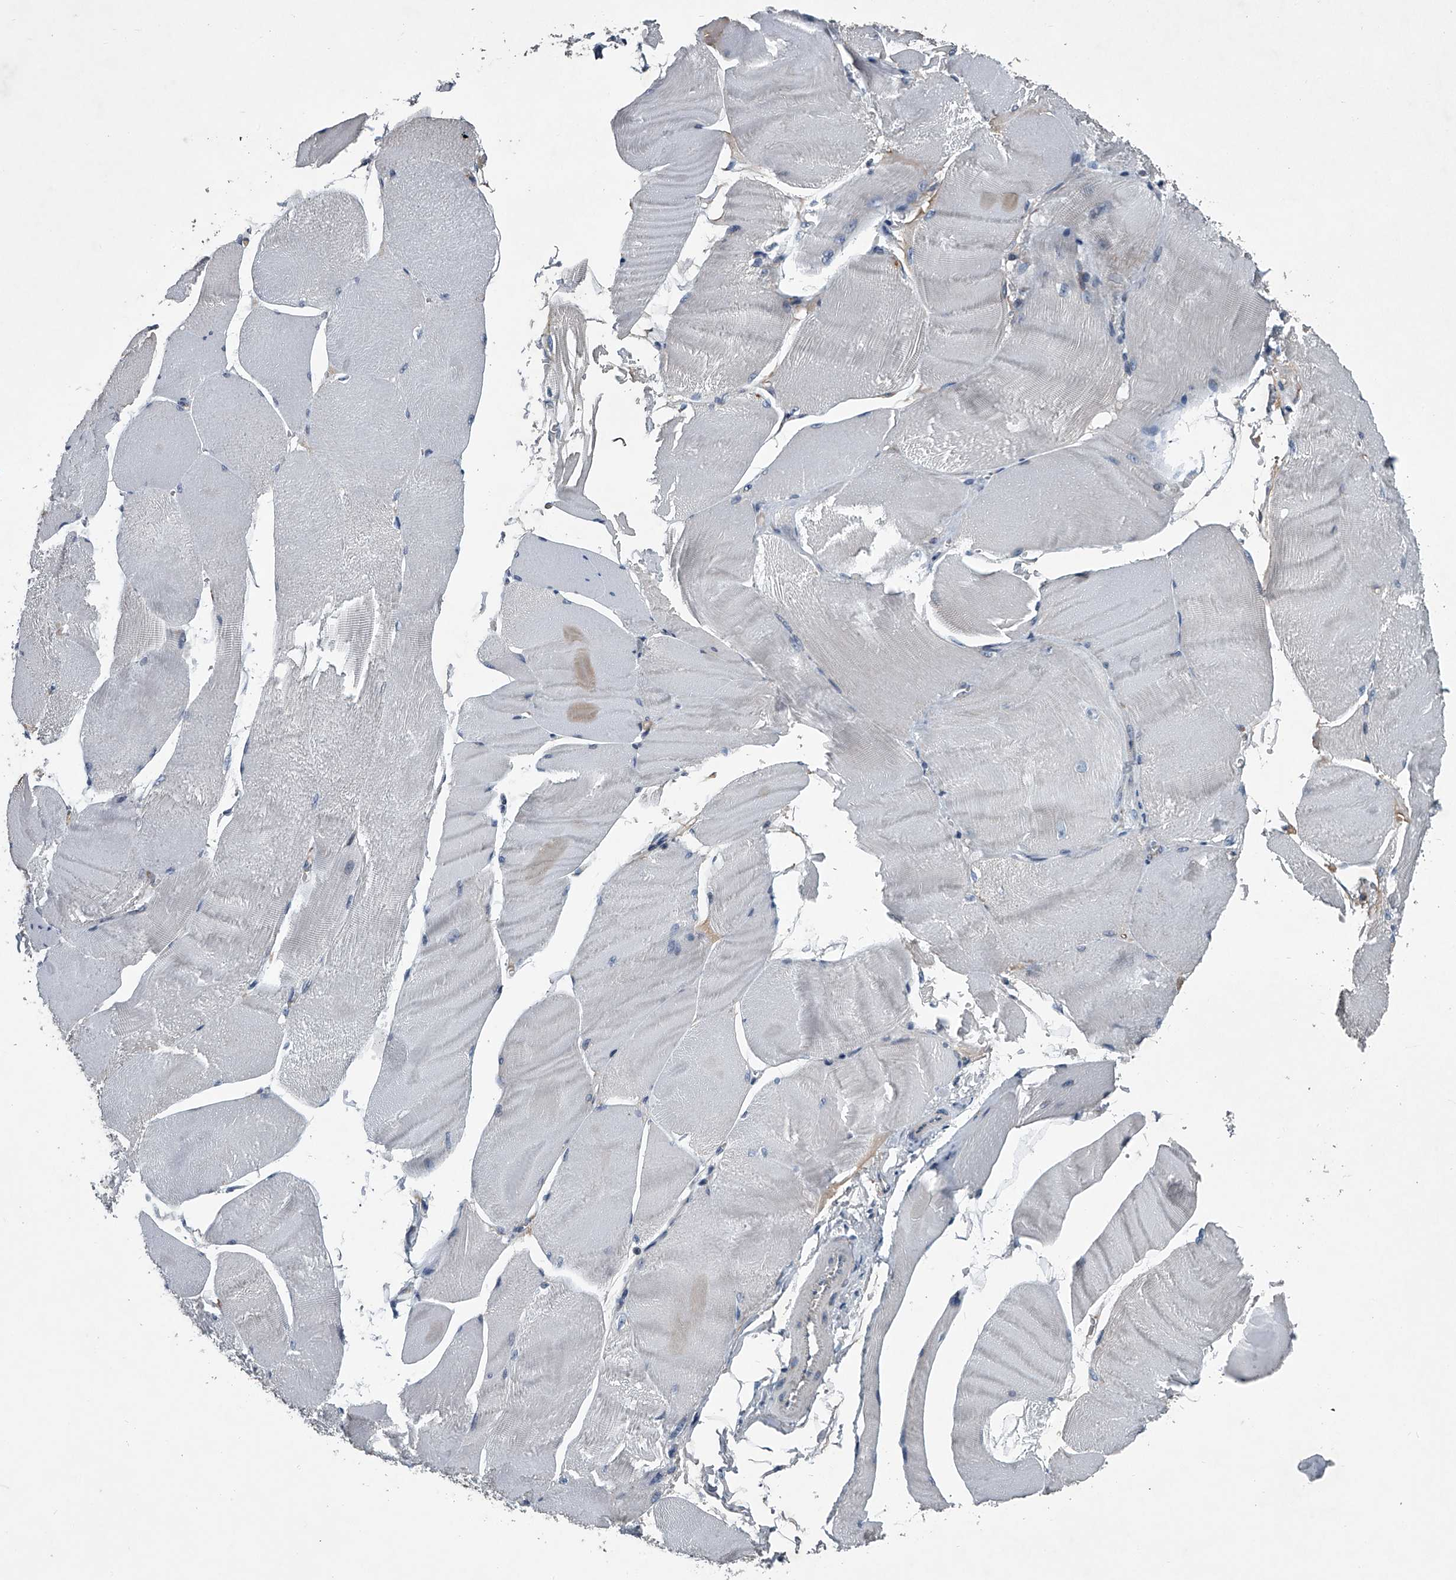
{"staining": {"intensity": "negative", "quantity": "none", "location": "none"}, "tissue": "skeletal muscle", "cell_type": "Myocytes", "image_type": "normal", "snomed": [{"axis": "morphology", "description": "Normal tissue, NOS"}, {"axis": "morphology", "description": "Basal cell carcinoma"}, {"axis": "topography", "description": "Skeletal muscle"}], "caption": "Immunohistochemistry (IHC) of unremarkable skeletal muscle demonstrates no expression in myocytes. (Brightfield microscopy of DAB (3,3'-diaminobenzidine) immunohistochemistry (IHC) at high magnification).", "gene": "ABCG1", "patient": {"sex": "female", "age": 64}}